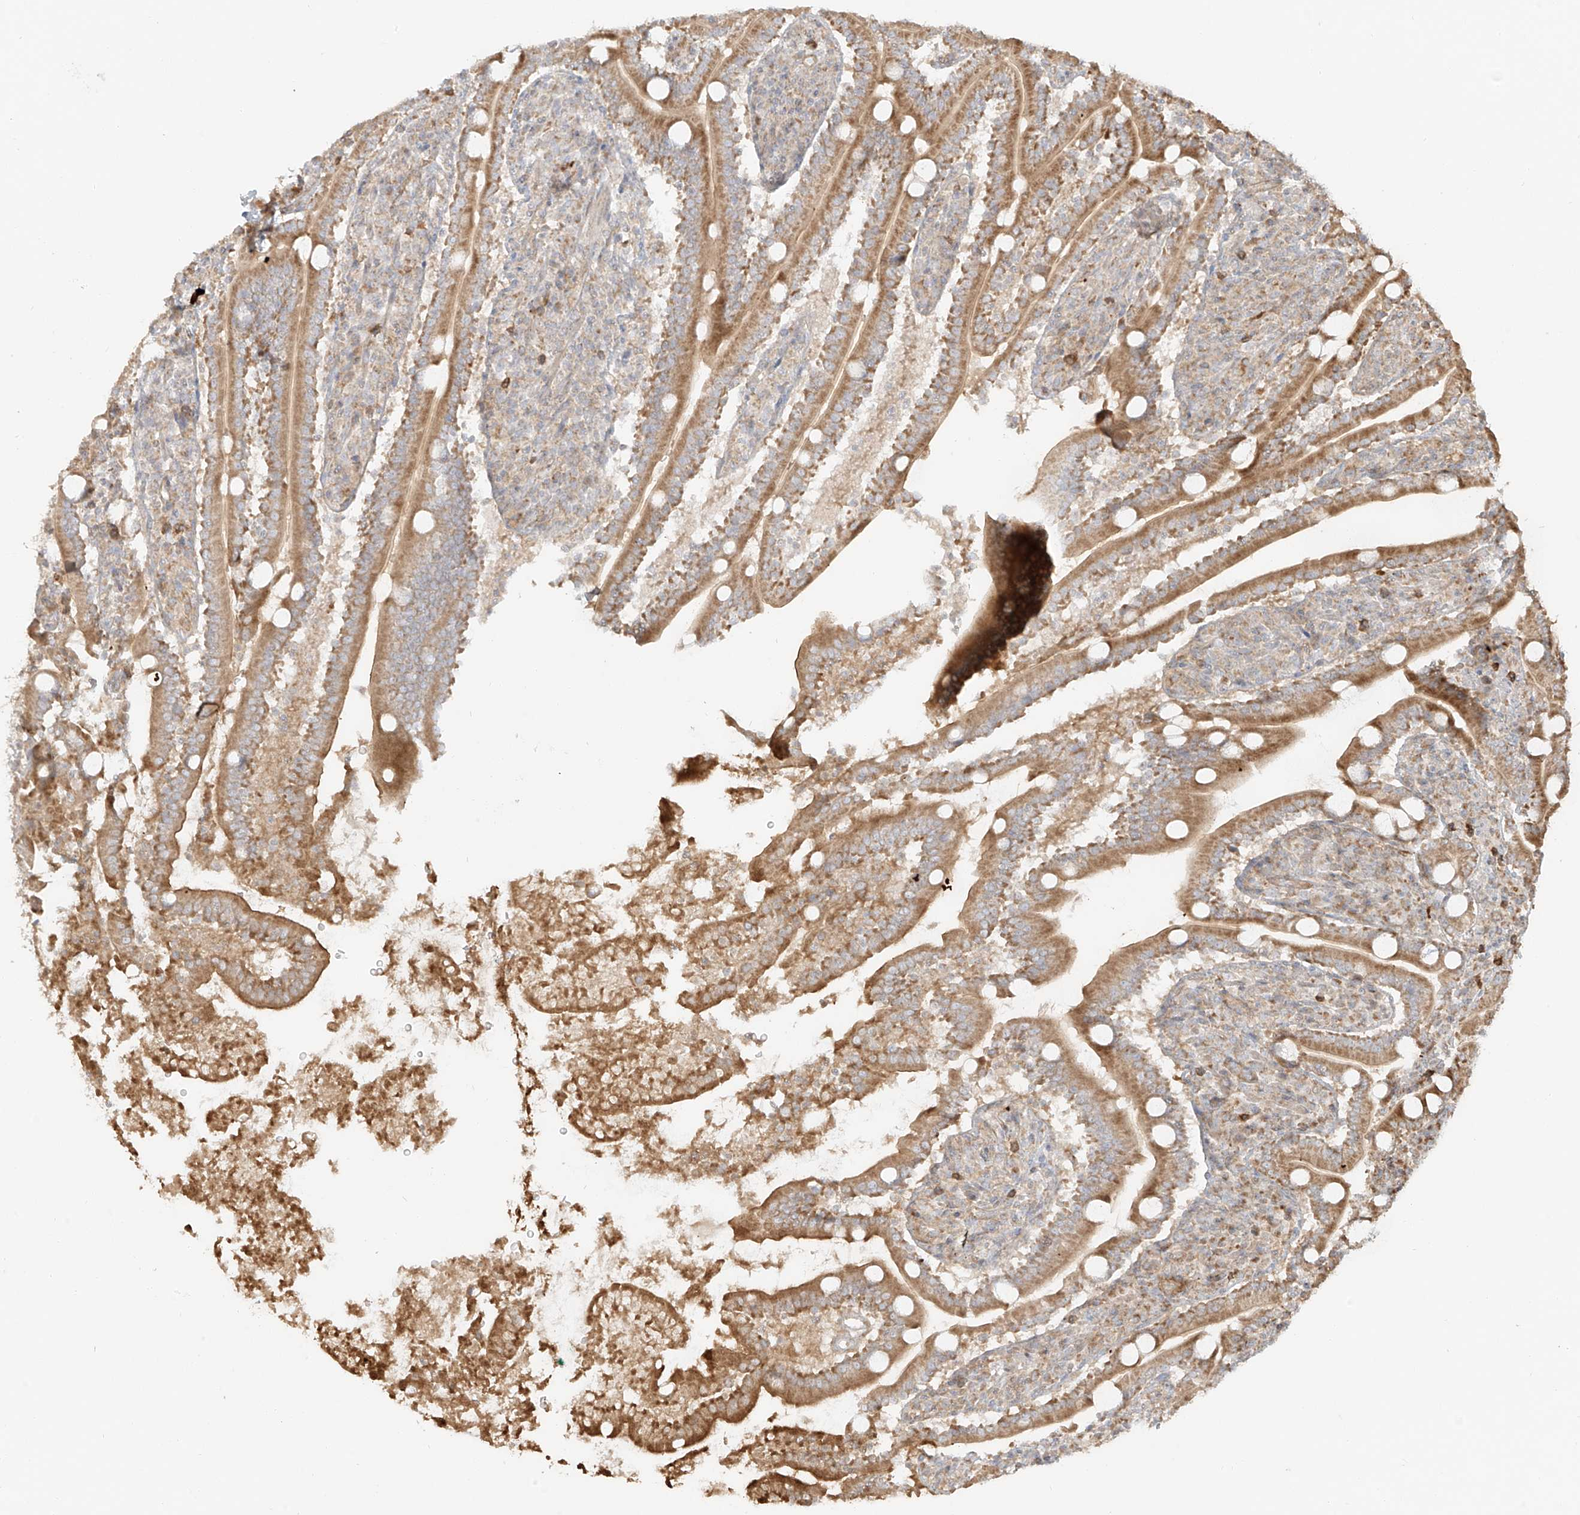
{"staining": {"intensity": "moderate", "quantity": ">75%", "location": "cytoplasmic/membranous"}, "tissue": "duodenum", "cell_type": "Glandular cells", "image_type": "normal", "snomed": [{"axis": "morphology", "description": "Normal tissue, NOS"}, {"axis": "topography", "description": "Duodenum"}], "caption": "A brown stain shows moderate cytoplasmic/membranous staining of a protein in glandular cells of benign human duodenum. The protein of interest is stained brown, and the nuclei are stained in blue (DAB (3,3'-diaminobenzidine) IHC with brightfield microscopy, high magnification).", "gene": "MIPEP", "patient": {"sex": "male", "age": 35}}